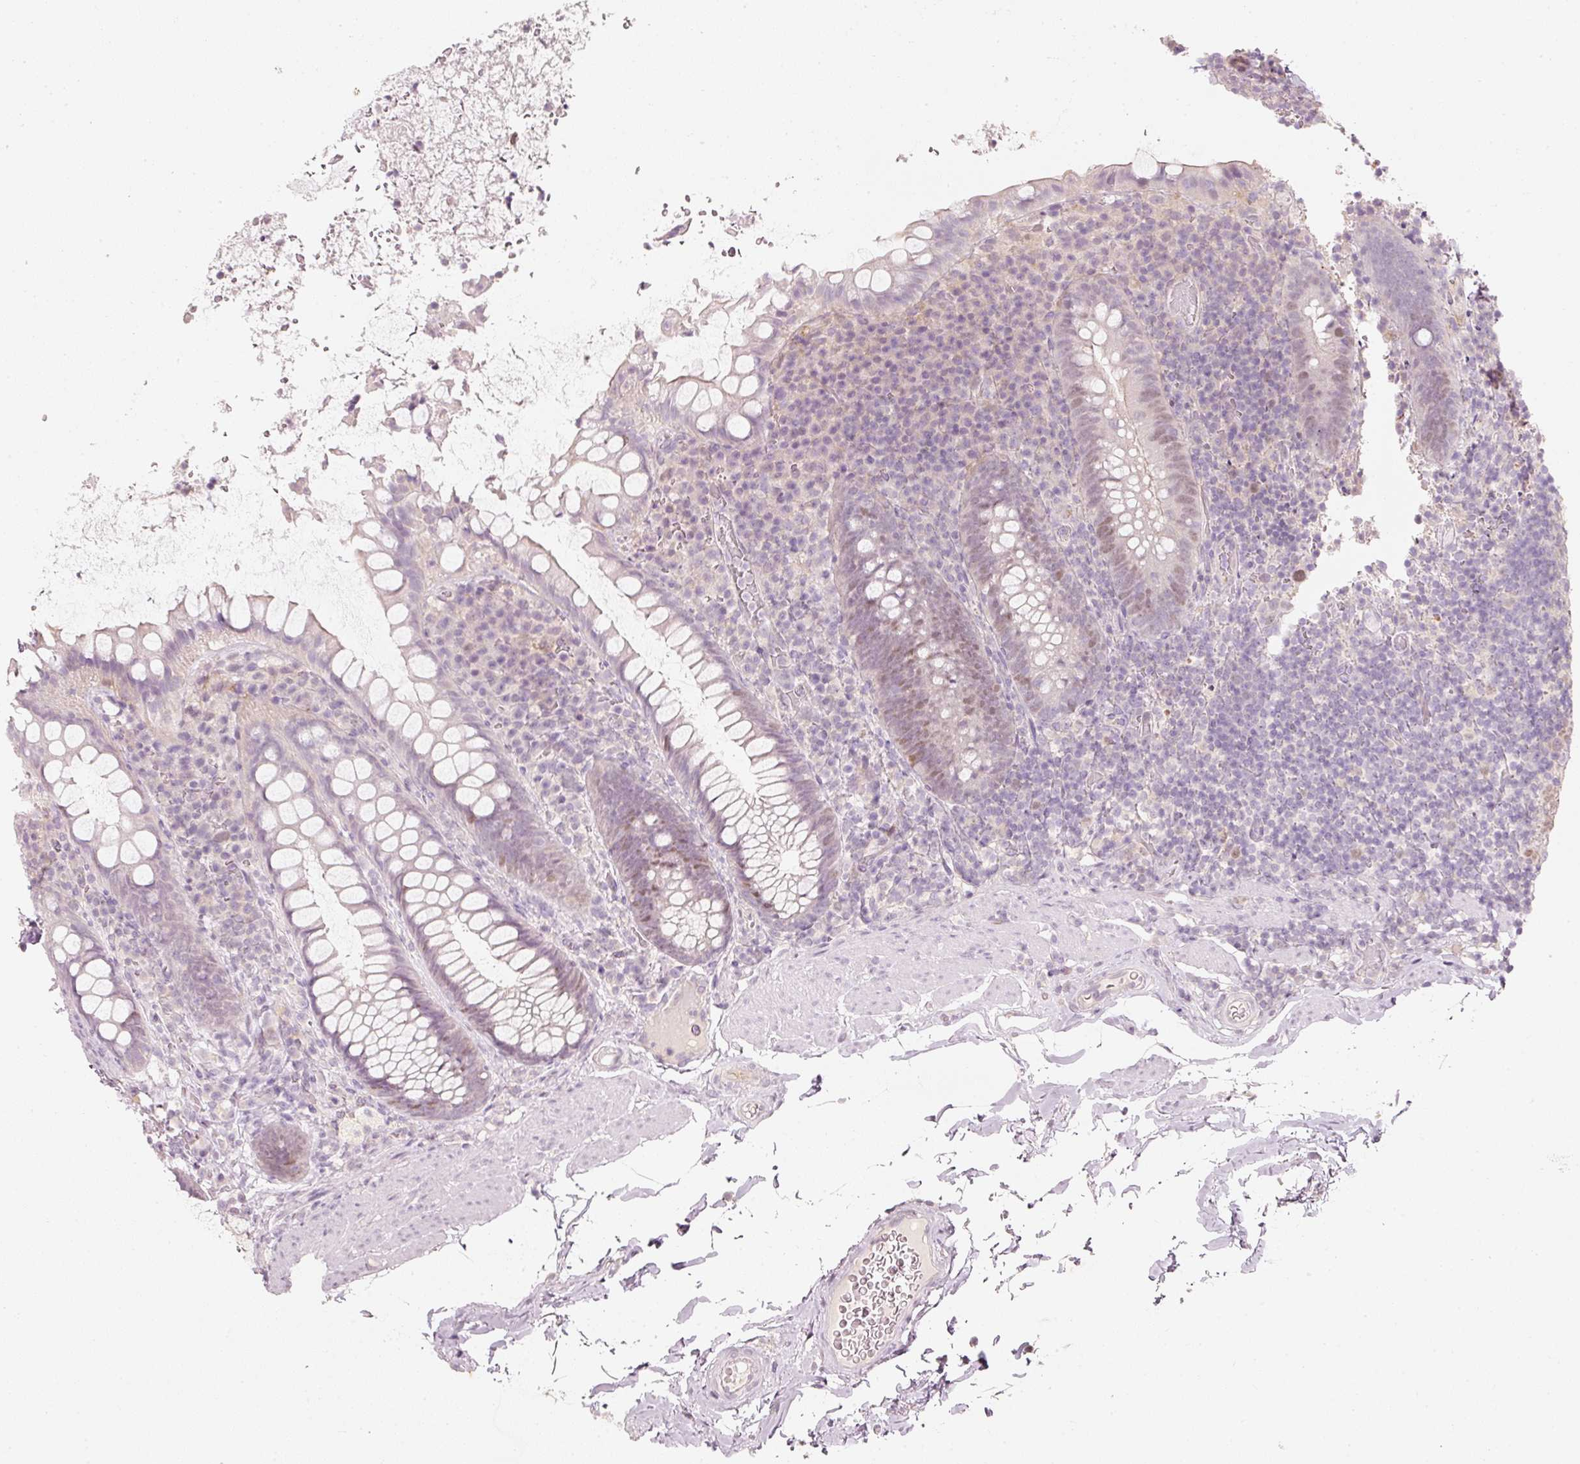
{"staining": {"intensity": "weak", "quantity": "<25%", "location": "nuclear"}, "tissue": "rectum", "cell_type": "Glandular cells", "image_type": "normal", "snomed": [{"axis": "morphology", "description": "Normal tissue, NOS"}, {"axis": "topography", "description": "Rectum"}], "caption": "This is a histopathology image of immunohistochemistry (IHC) staining of benign rectum, which shows no expression in glandular cells.", "gene": "TREX2", "patient": {"sex": "female", "age": 69}}